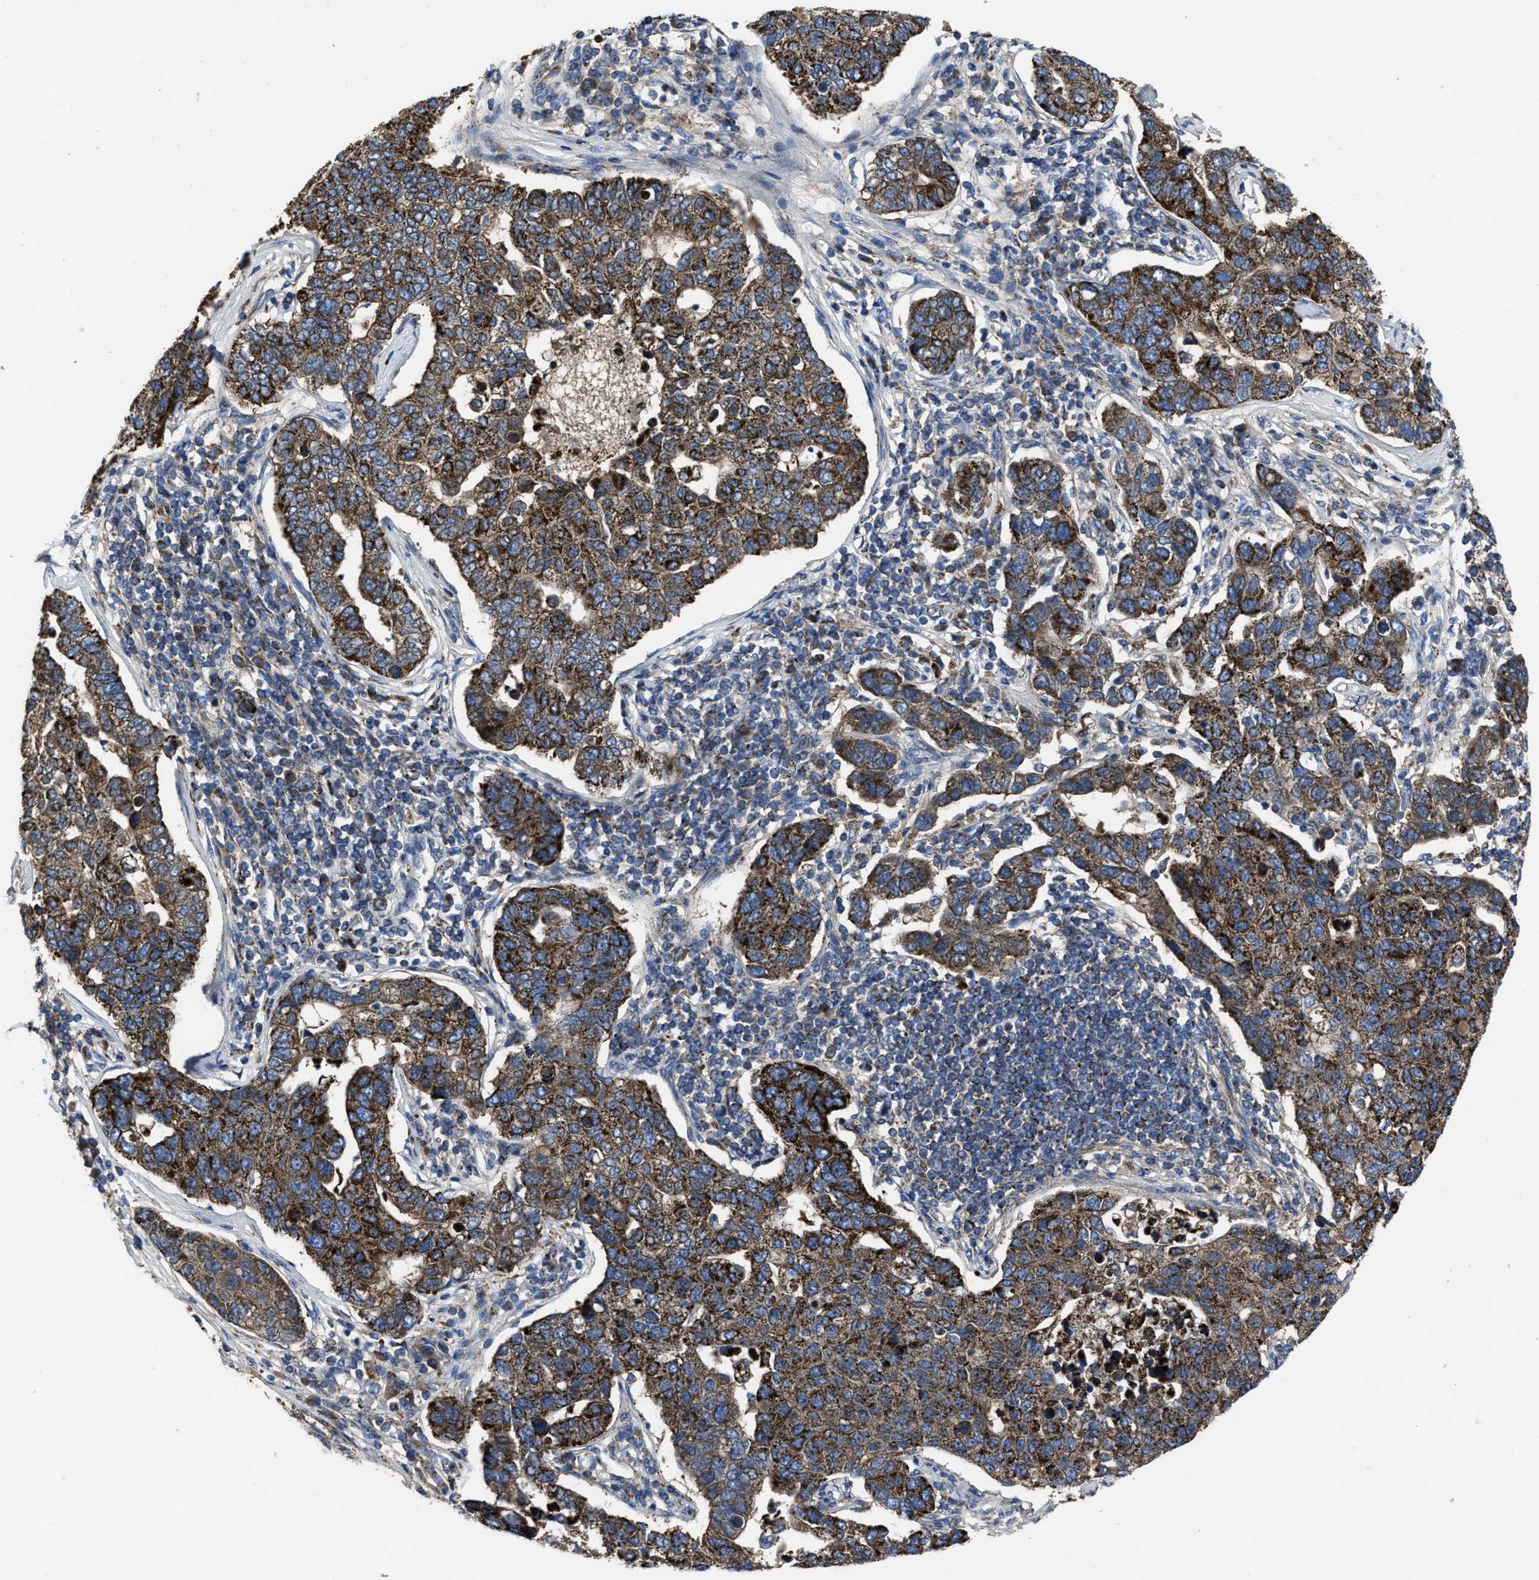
{"staining": {"intensity": "moderate", "quantity": ">75%", "location": "cytoplasmic/membranous"}, "tissue": "pancreatic cancer", "cell_type": "Tumor cells", "image_type": "cancer", "snomed": [{"axis": "morphology", "description": "Adenocarcinoma, NOS"}, {"axis": "topography", "description": "Pancreas"}], "caption": "Brown immunohistochemical staining in human adenocarcinoma (pancreatic) shows moderate cytoplasmic/membranous expression in approximately >75% of tumor cells.", "gene": "PASK", "patient": {"sex": "female", "age": 61}}